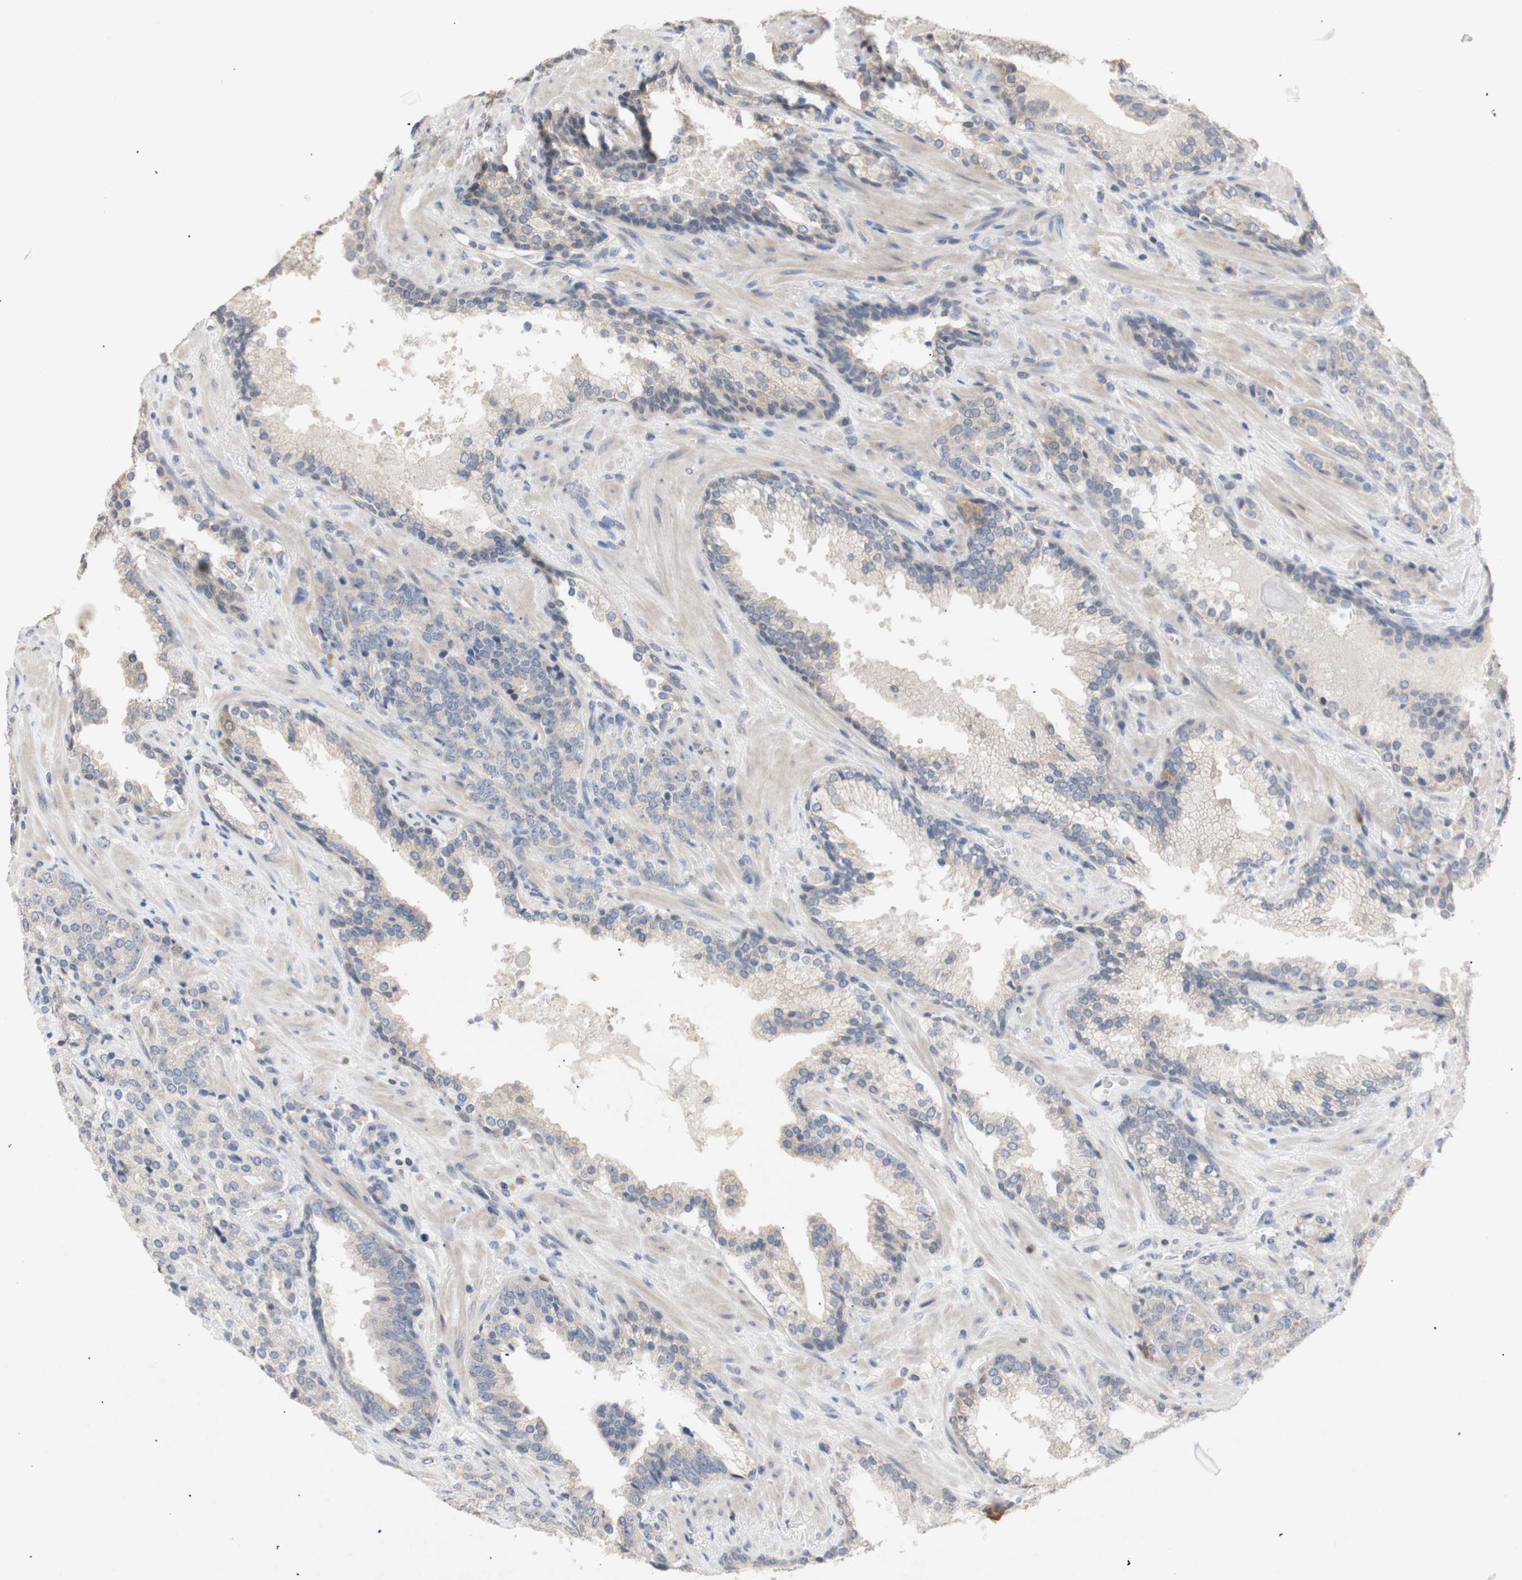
{"staining": {"intensity": "negative", "quantity": "none", "location": "none"}, "tissue": "prostate cancer", "cell_type": "Tumor cells", "image_type": "cancer", "snomed": [{"axis": "morphology", "description": "Adenocarcinoma, High grade"}, {"axis": "topography", "description": "Prostate"}], "caption": "The histopathology image reveals no significant expression in tumor cells of prostate cancer (high-grade adenocarcinoma). (DAB (3,3'-diaminobenzidine) immunohistochemistry, high magnification).", "gene": "FOSB", "patient": {"sex": "male", "age": 71}}